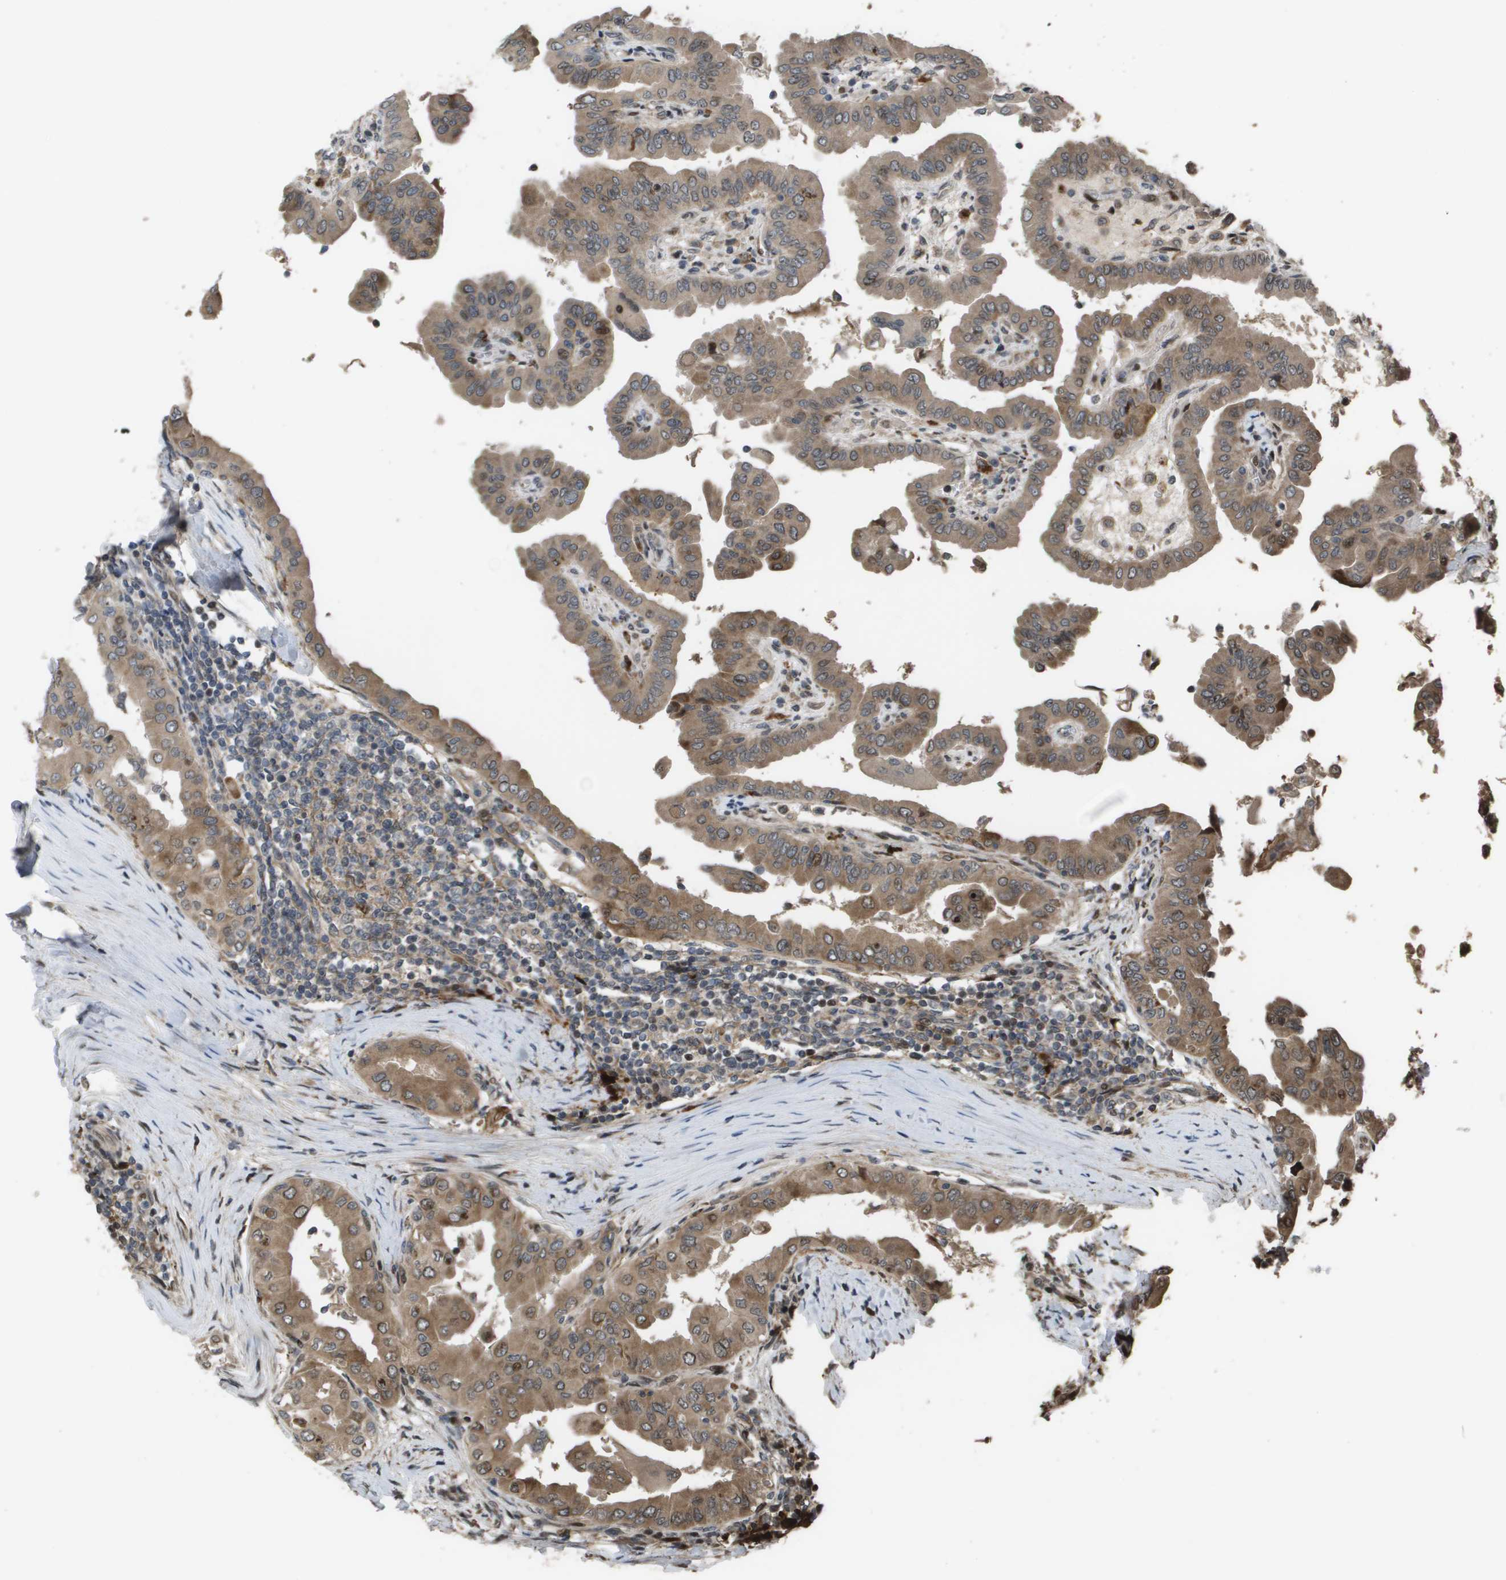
{"staining": {"intensity": "moderate", "quantity": ">75%", "location": "cytoplasmic/membranous"}, "tissue": "thyroid cancer", "cell_type": "Tumor cells", "image_type": "cancer", "snomed": [{"axis": "morphology", "description": "Papillary adenocarcinoma, NOS"}, {"axis": "topography", "description": "Thyroid gland"}], "caption": "An immunohistochemistry image of tumor tissue is shown. Protein staining in brown highlights moderate cytoplasmic/membranous positivity in thyroid cancer within tumor cells.", "gene": "AXIN2", "patient": {"sex": "male", "age": 33}}